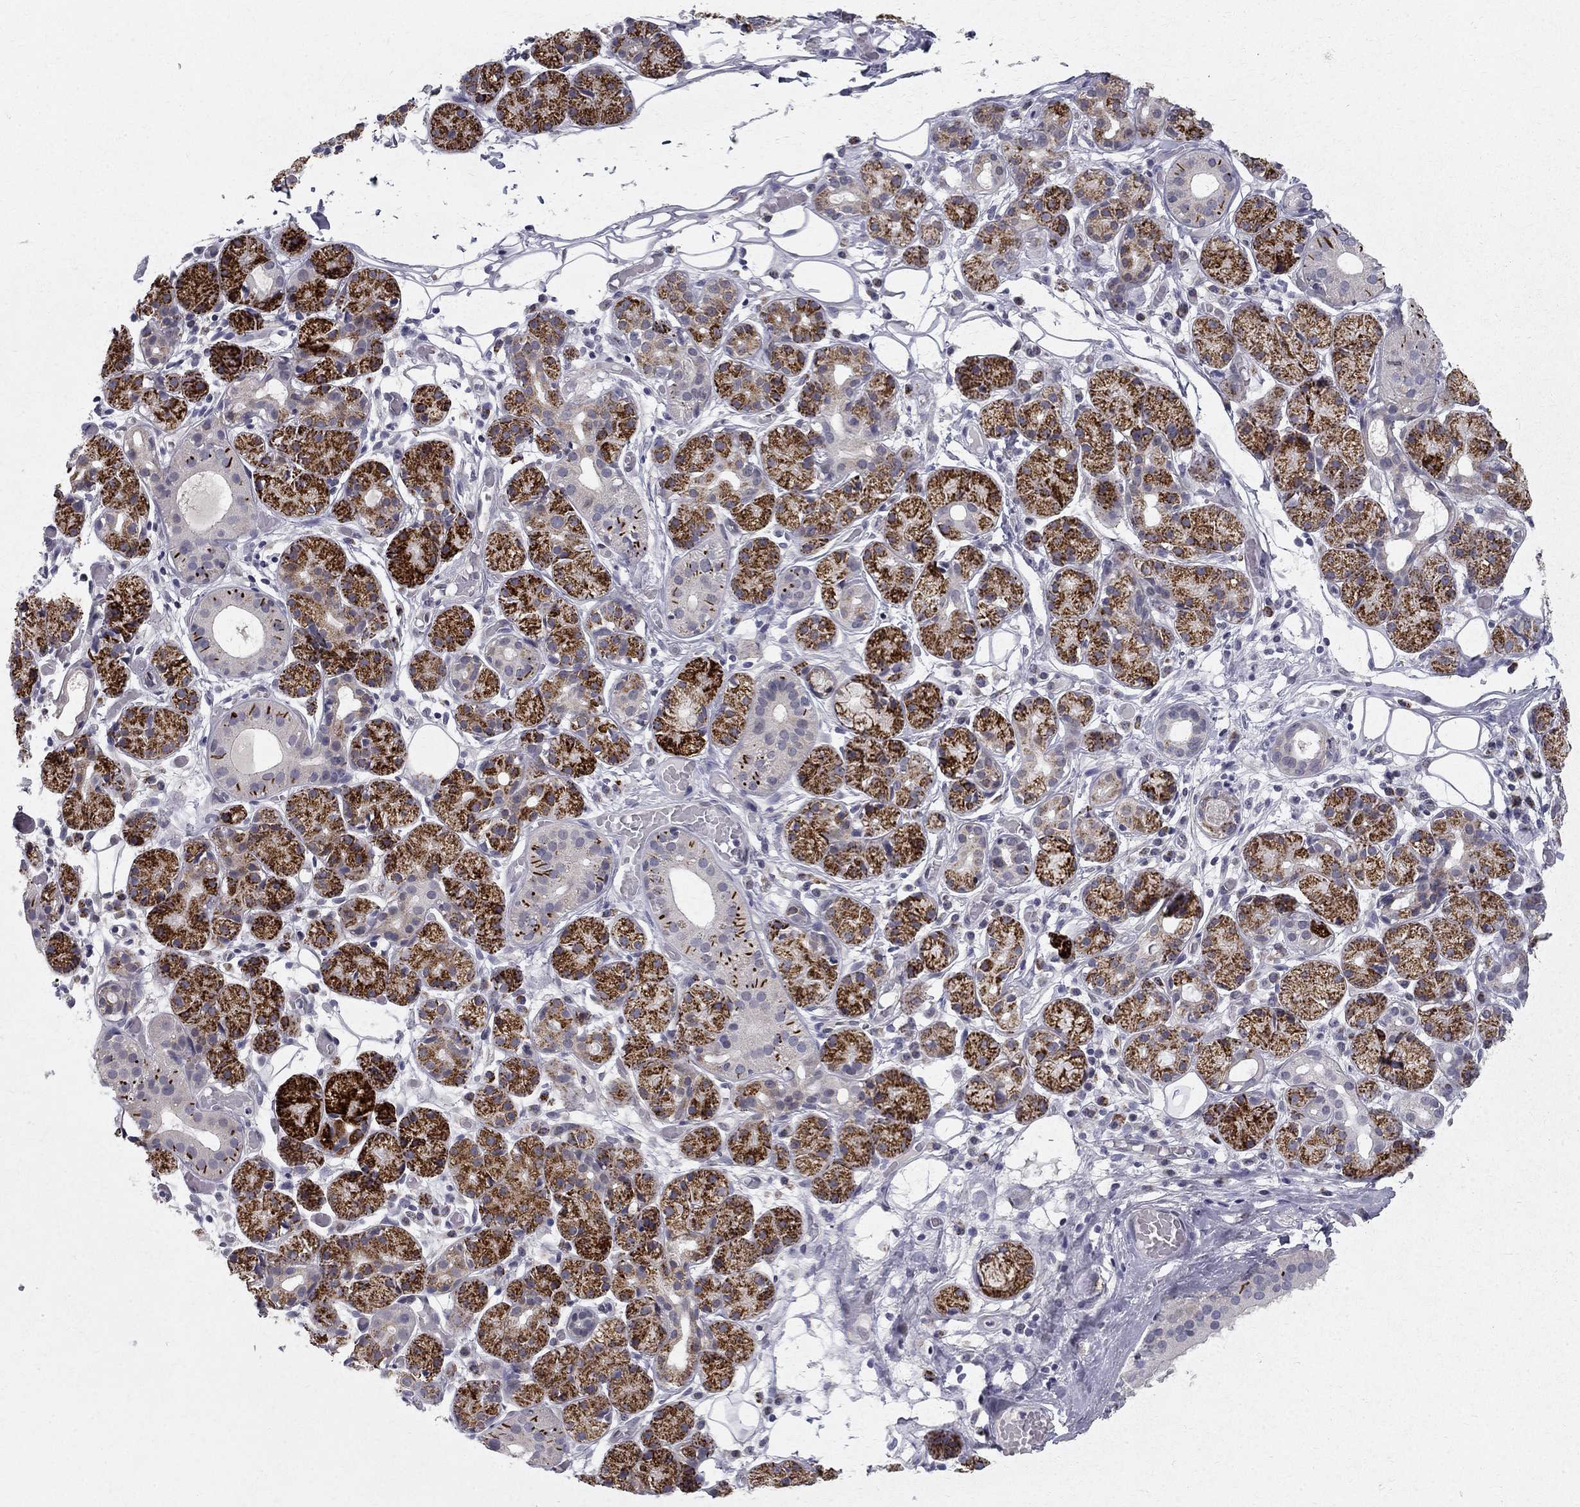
{"staining": {"intensity": "strong", "quantity": "25%-75%", "location": "cytoplasmic/membranous"}, "tissue": "salivary gland", "cell_type": "Glandular cells", "image_type": "normal", "snomed": [{"axis": "morphology", "description": "Normal tissue, NOS"}, {"axis": "topography", "description": "Salivary gland"}, {"axis": "topography", "description": "Peripheral nerve tissue"}], "caption": "High-power microscopy captured an immunohistochemistry histopathology image of unremarkable salivary gland, revealing strong cytoplasmic/membranous positivity in about 25%-75% of glandular cells.", "gene": "CLIC6", "patient": {"sex": "male", "age": 71}}